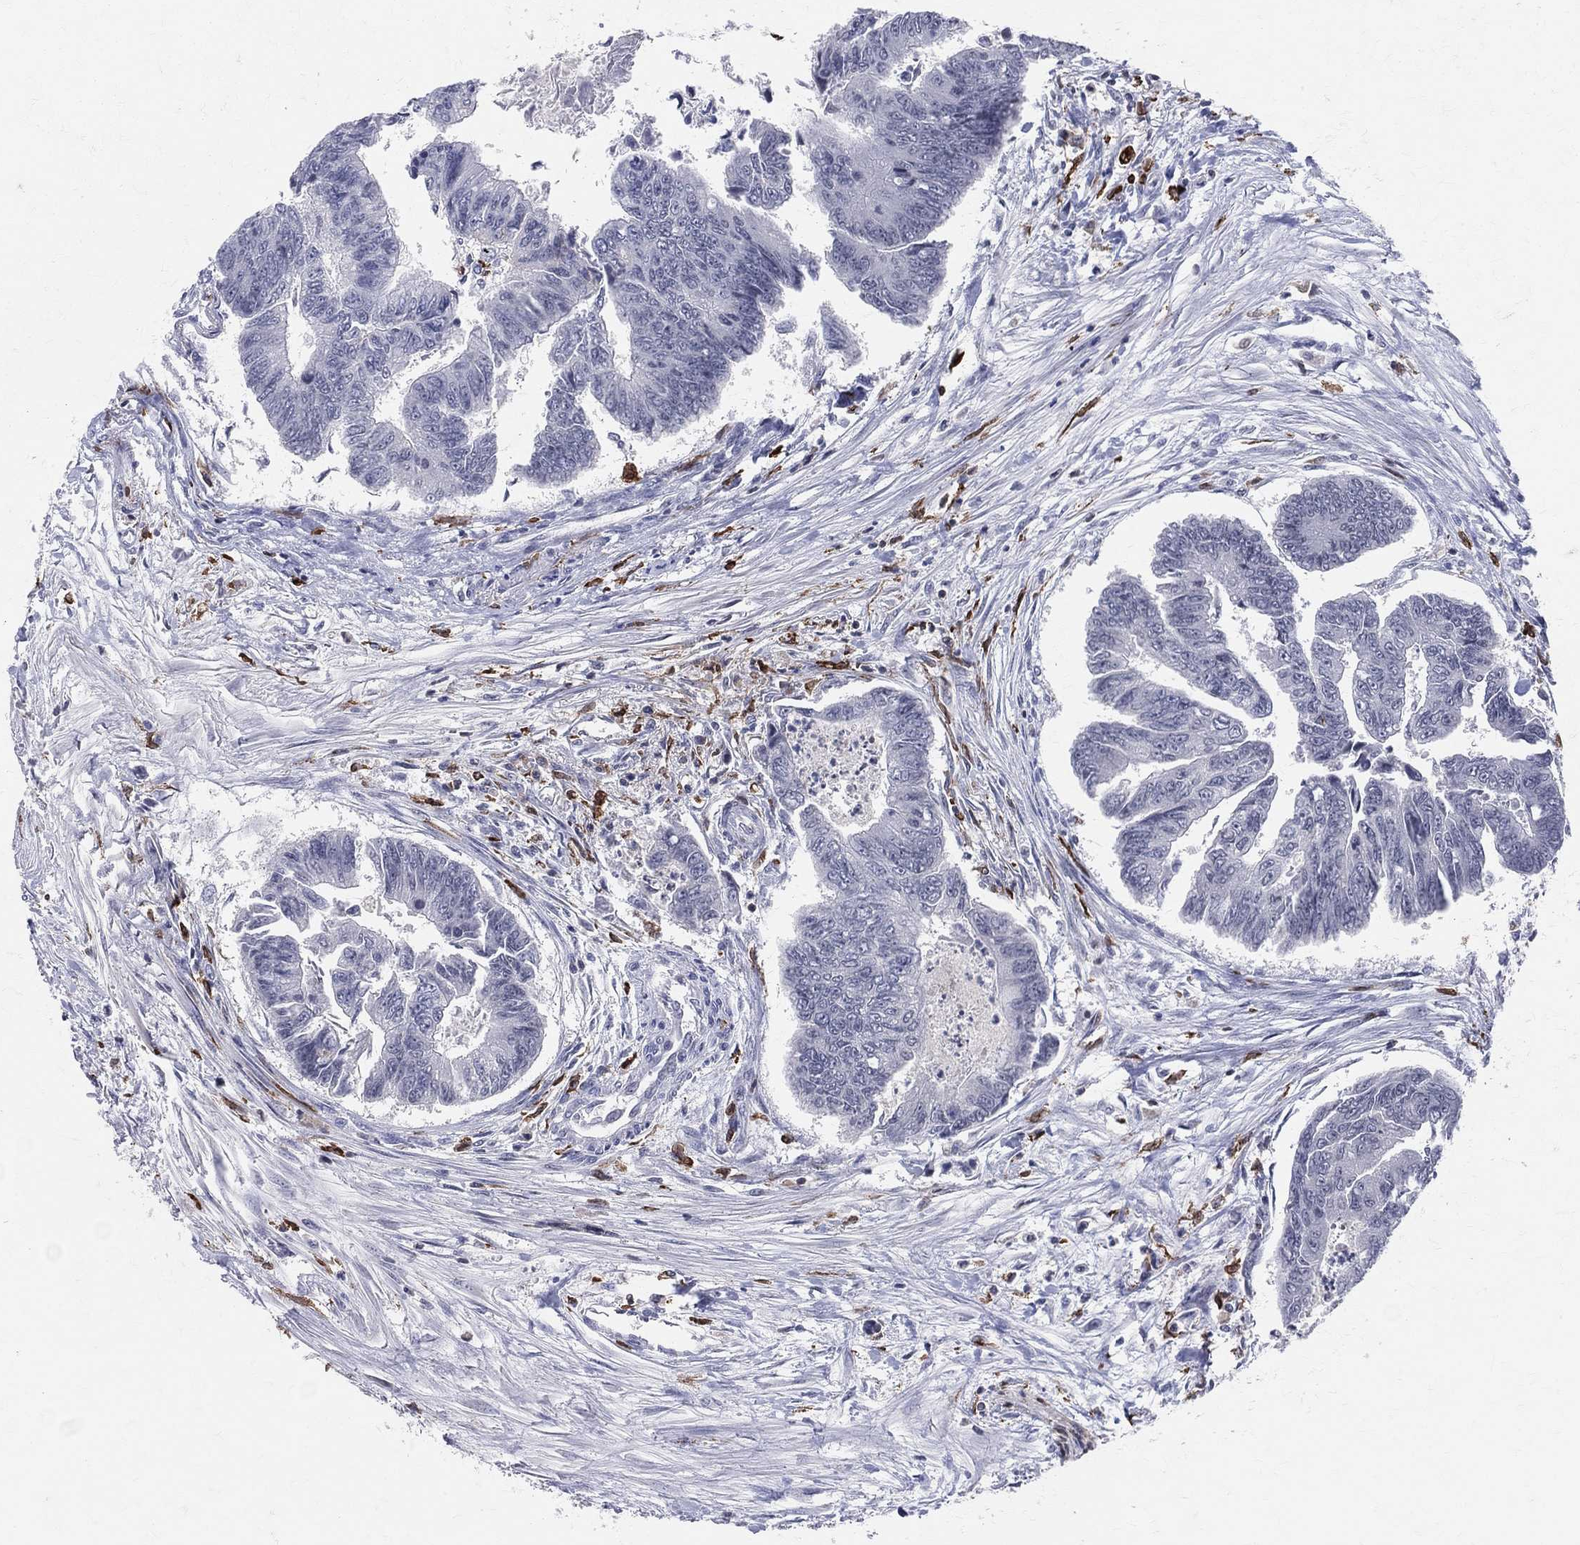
{"staining": {"intensity": "negative", "quantity": "none", "location": "none"}, "tissue": "colorectal cancer", "cell_type": "Tumor cells", "image_type": "cancer", "snomed": [{"axis": "morphology", "description": "Adenocarcinoma, NOS"}, {"axis": "topography", "description": "Colon"}], "caption": "Immunohistochemistry histopathology image of neoplastic tissue: human colorectal cancer (adenocarcinoma) stained with DAB displays no significant protein staining in tumor cells. (Brightfield microscopy of DAB immunohistochemistry at high magnification).", "gene": "CD74", "patient": {"sex": "female", "age": 65}}